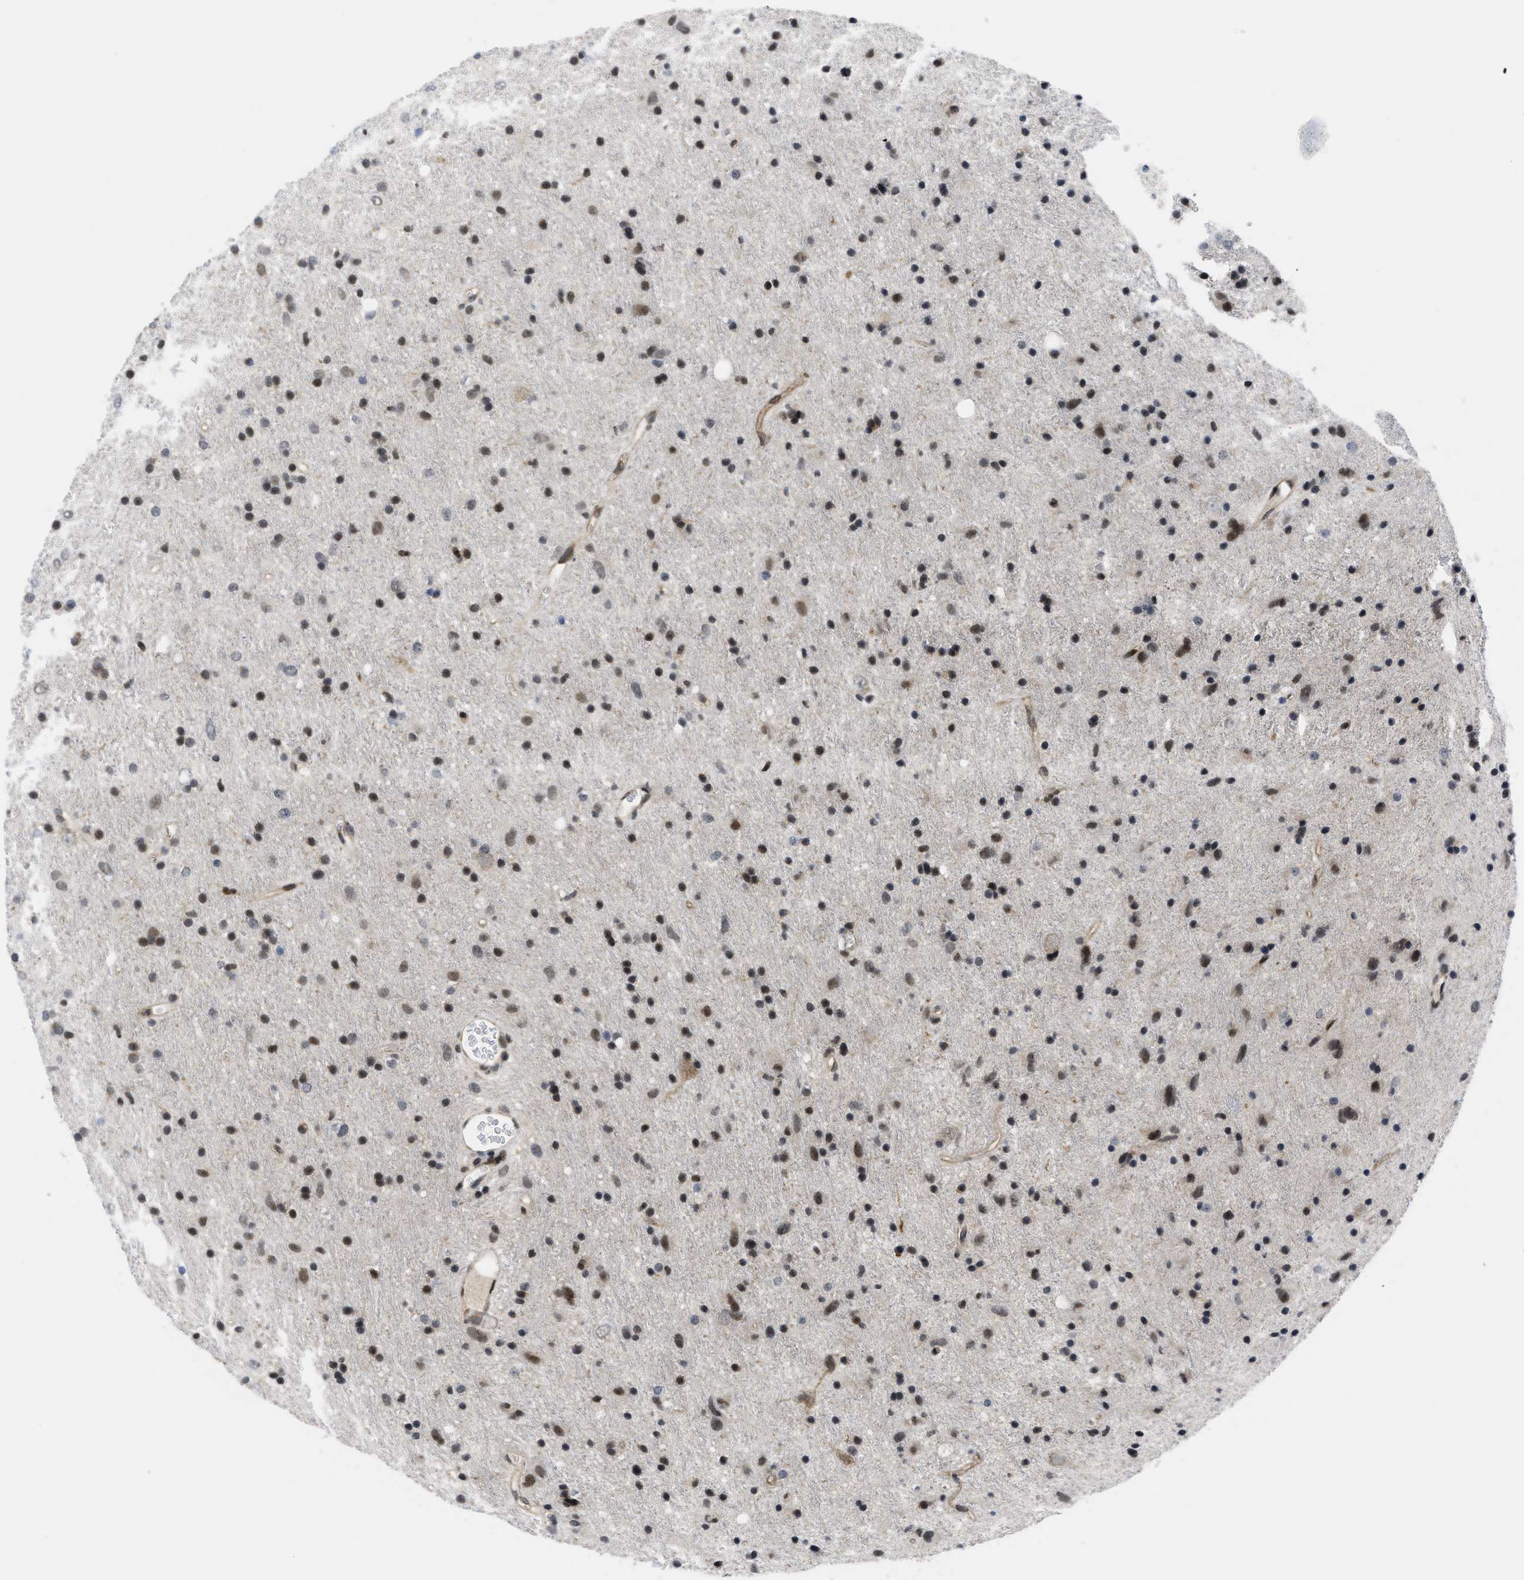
{"staining": {"intensity": "strong", "quantity": ">75%", "location": "nuclear"}, "tissue": "glioma", "cell_type": "Tumor cells", "image_type": "cancer", "snomed": [{"axis": "morphology", "description": "Glioma, malignant, Low grade"}, {"axis": "topography", "description": "Brain"}], "caption": "Protein expression analysis of malignant glioma (low-grade) demonstrates strong nuclear expression in about >75% of tumor cells. The staining was performed using DAB (3,3'-diaminobenzidine) to visualize the protein expression in brown, while the nuclei were stained in blue with hematoxylin (Magnification: 20x).", "gene": "HIF1A", "patient": {"sex": "male", "age": 77}}